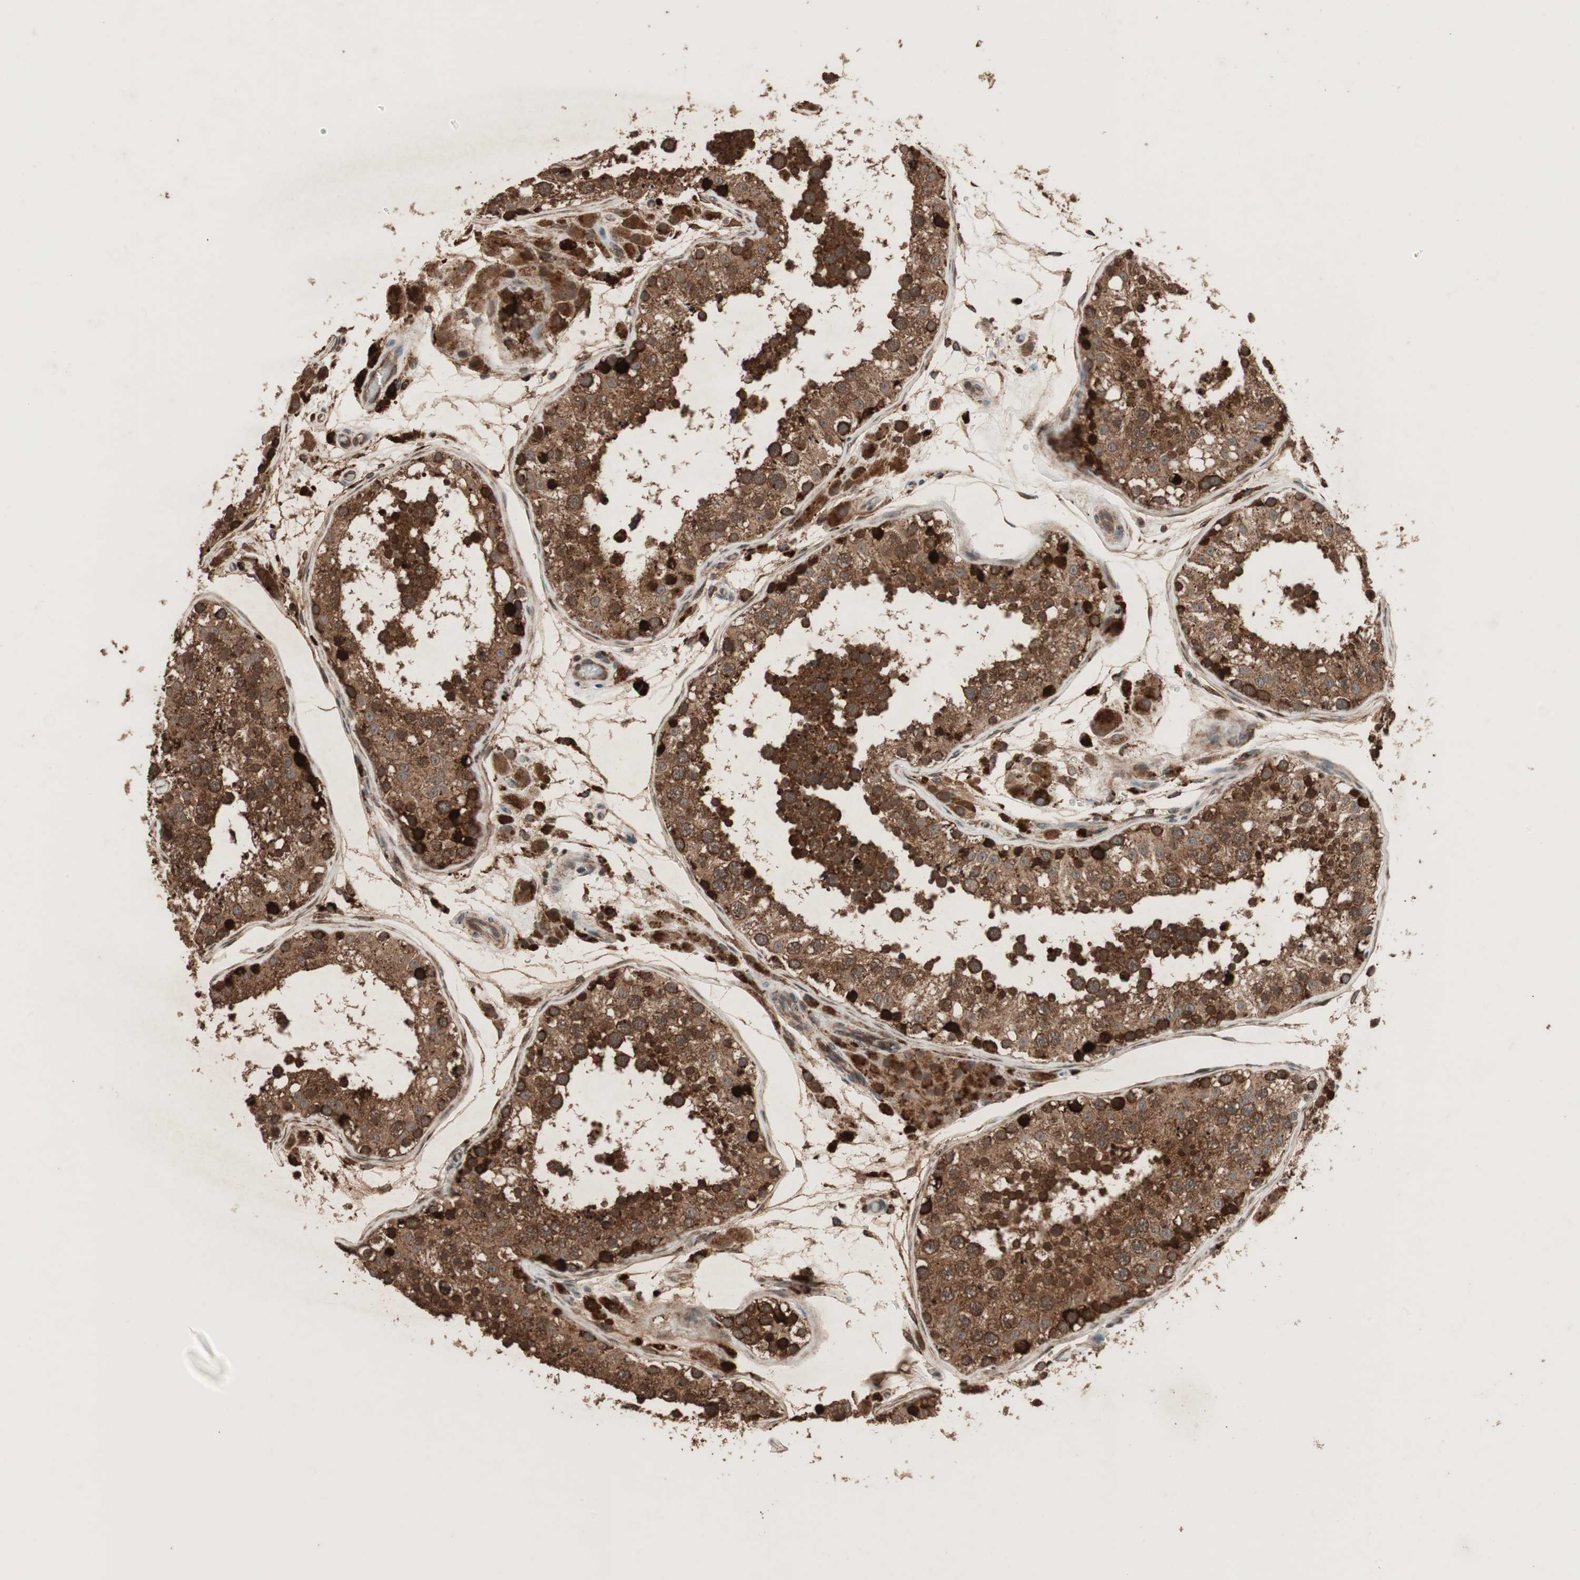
{"staining": {"intensity": "strong", "quantity": ">75%", "location": "cytoplasmic/membranous"}, "tissue": "testis", "cell_type": "Cells in seminiferous ducts", "image_type": "normal", "snomed": [{"axis": "morphology", "description": "Normal tissue, NOS"}, {"axis": "topography", "description": "Testis"}], "caption": "DAB immunohistochemical staining of normal human testis shows strong cytoplasmic/membranous protein expression in about >75% of cells in seminiferous ducts. Ihc stains the protein in brown and the nuclei are stained blue.", "gene": "RAB1A", "patient": {"sex": "male", "age": 26}}